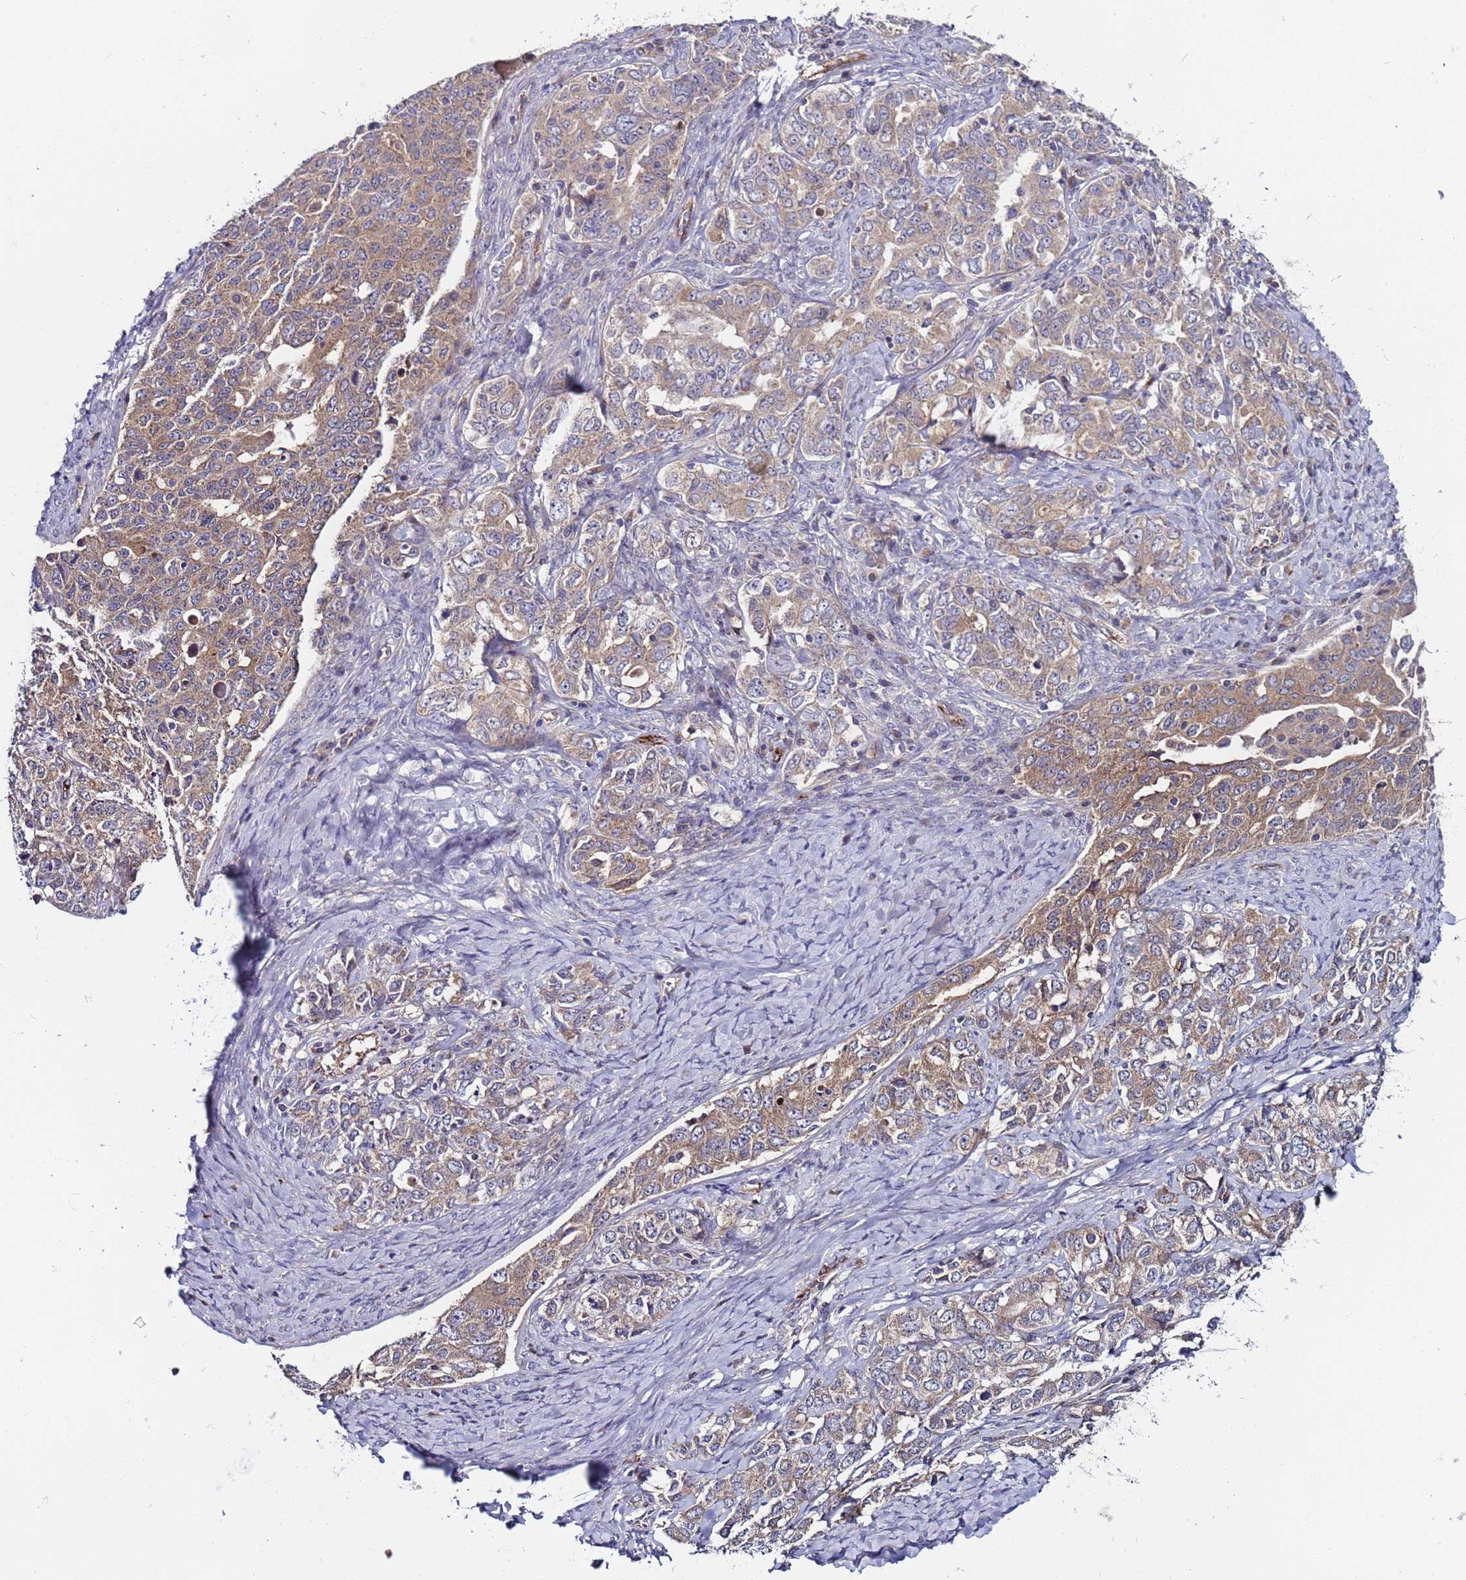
{"staining": {"intensity": "moderate", "quantity": ">75%", "location": "cytoplasmic/membranous"}, "tissue": "ovarian cancer", "cell_type": "Tumor cells", "image_type": "cancer", "snomed": [{"axis": "morphology", "description": "Carcinoma, endometroid"}, {"axis": "topography", "description": "Ovary"}], "caption": "Human ovarian cancer stained with a protein marker displays moderate staining in tumor cells.", "gene": "ZNF248", "patient": {"sex": "female", "age": 62}}